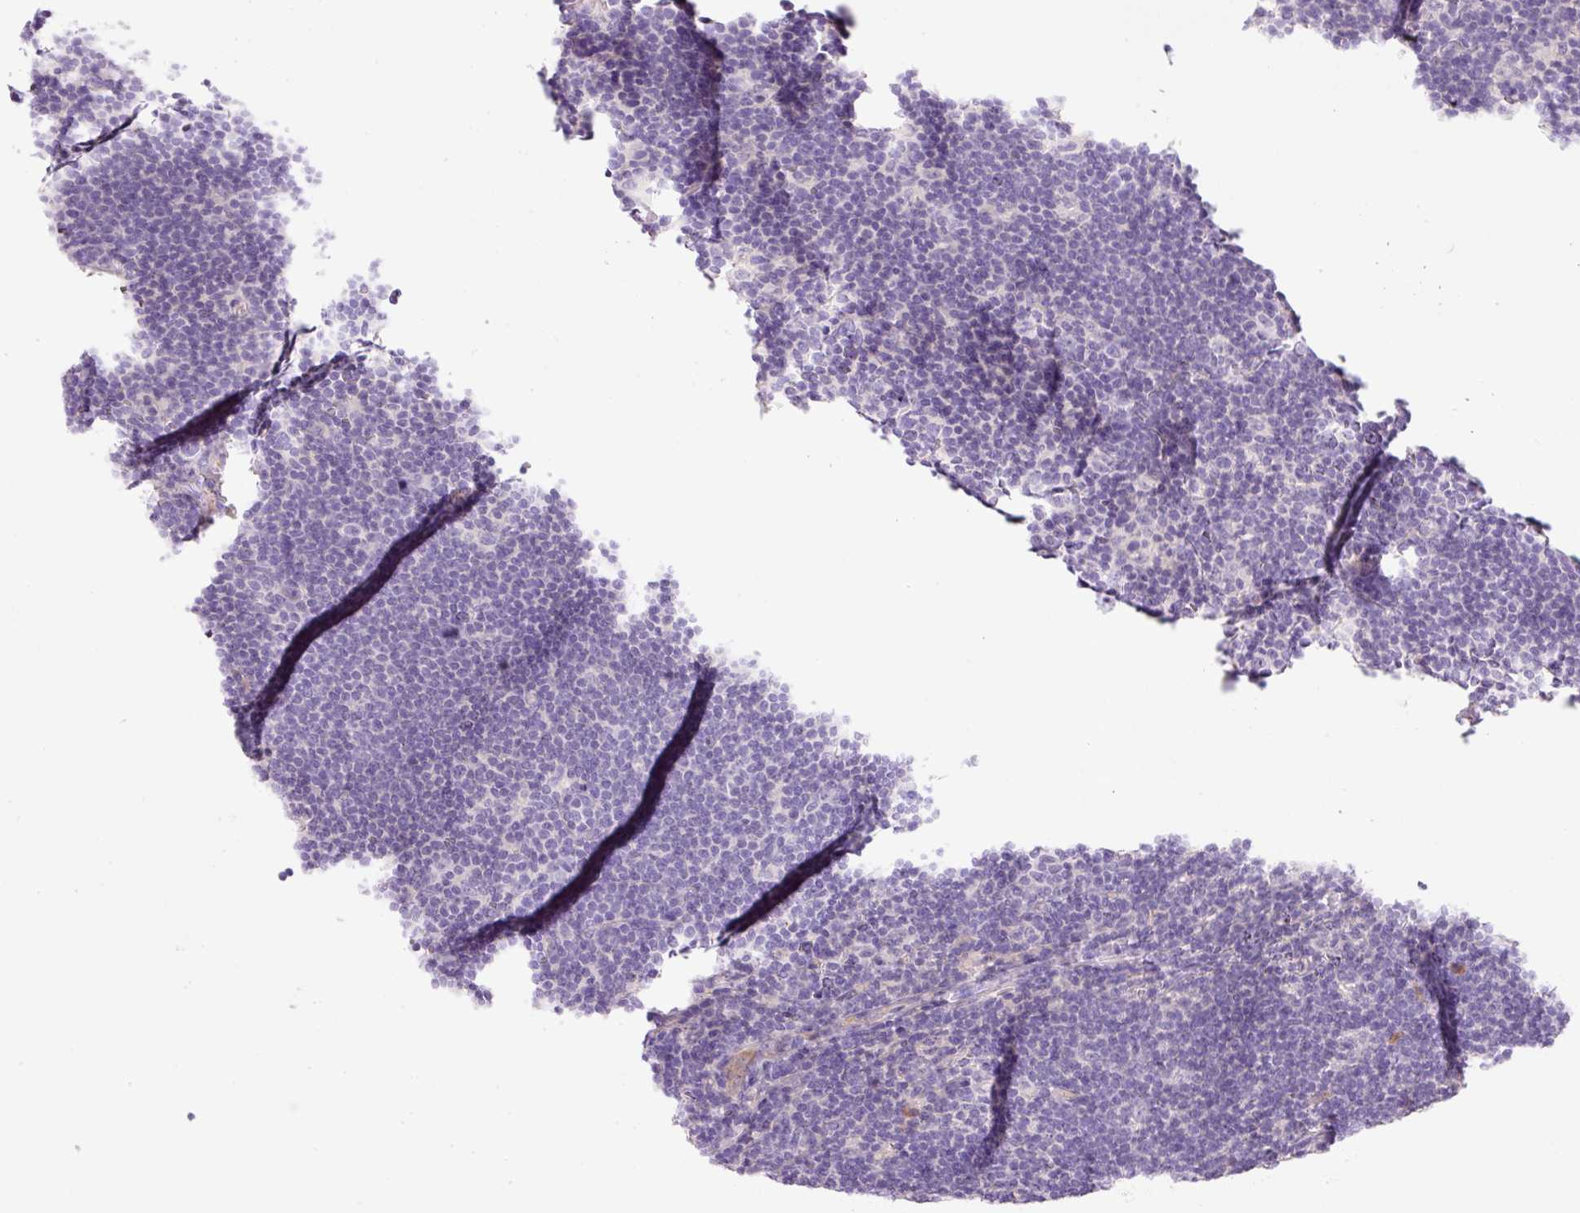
{"staining": {"intensity": "negative", "quantity": "none", "location": "none"}, "tissue": "lymphoma", "cell_type": "Tumor cells", "image_type": "cancer", "snomed": [{"axis": "morphology", "description": "Hodgkin's disease, NOS"}, {"axis": "topography", "description": "Lymph node"}], "caption": "This is a micrograph of immunohistochemistry (IHC) staining of Hodgkin's disease, which shows no expression in tumor cells.", "gene": "SOS2", "patient": {"sex": "female", "age": 57}}